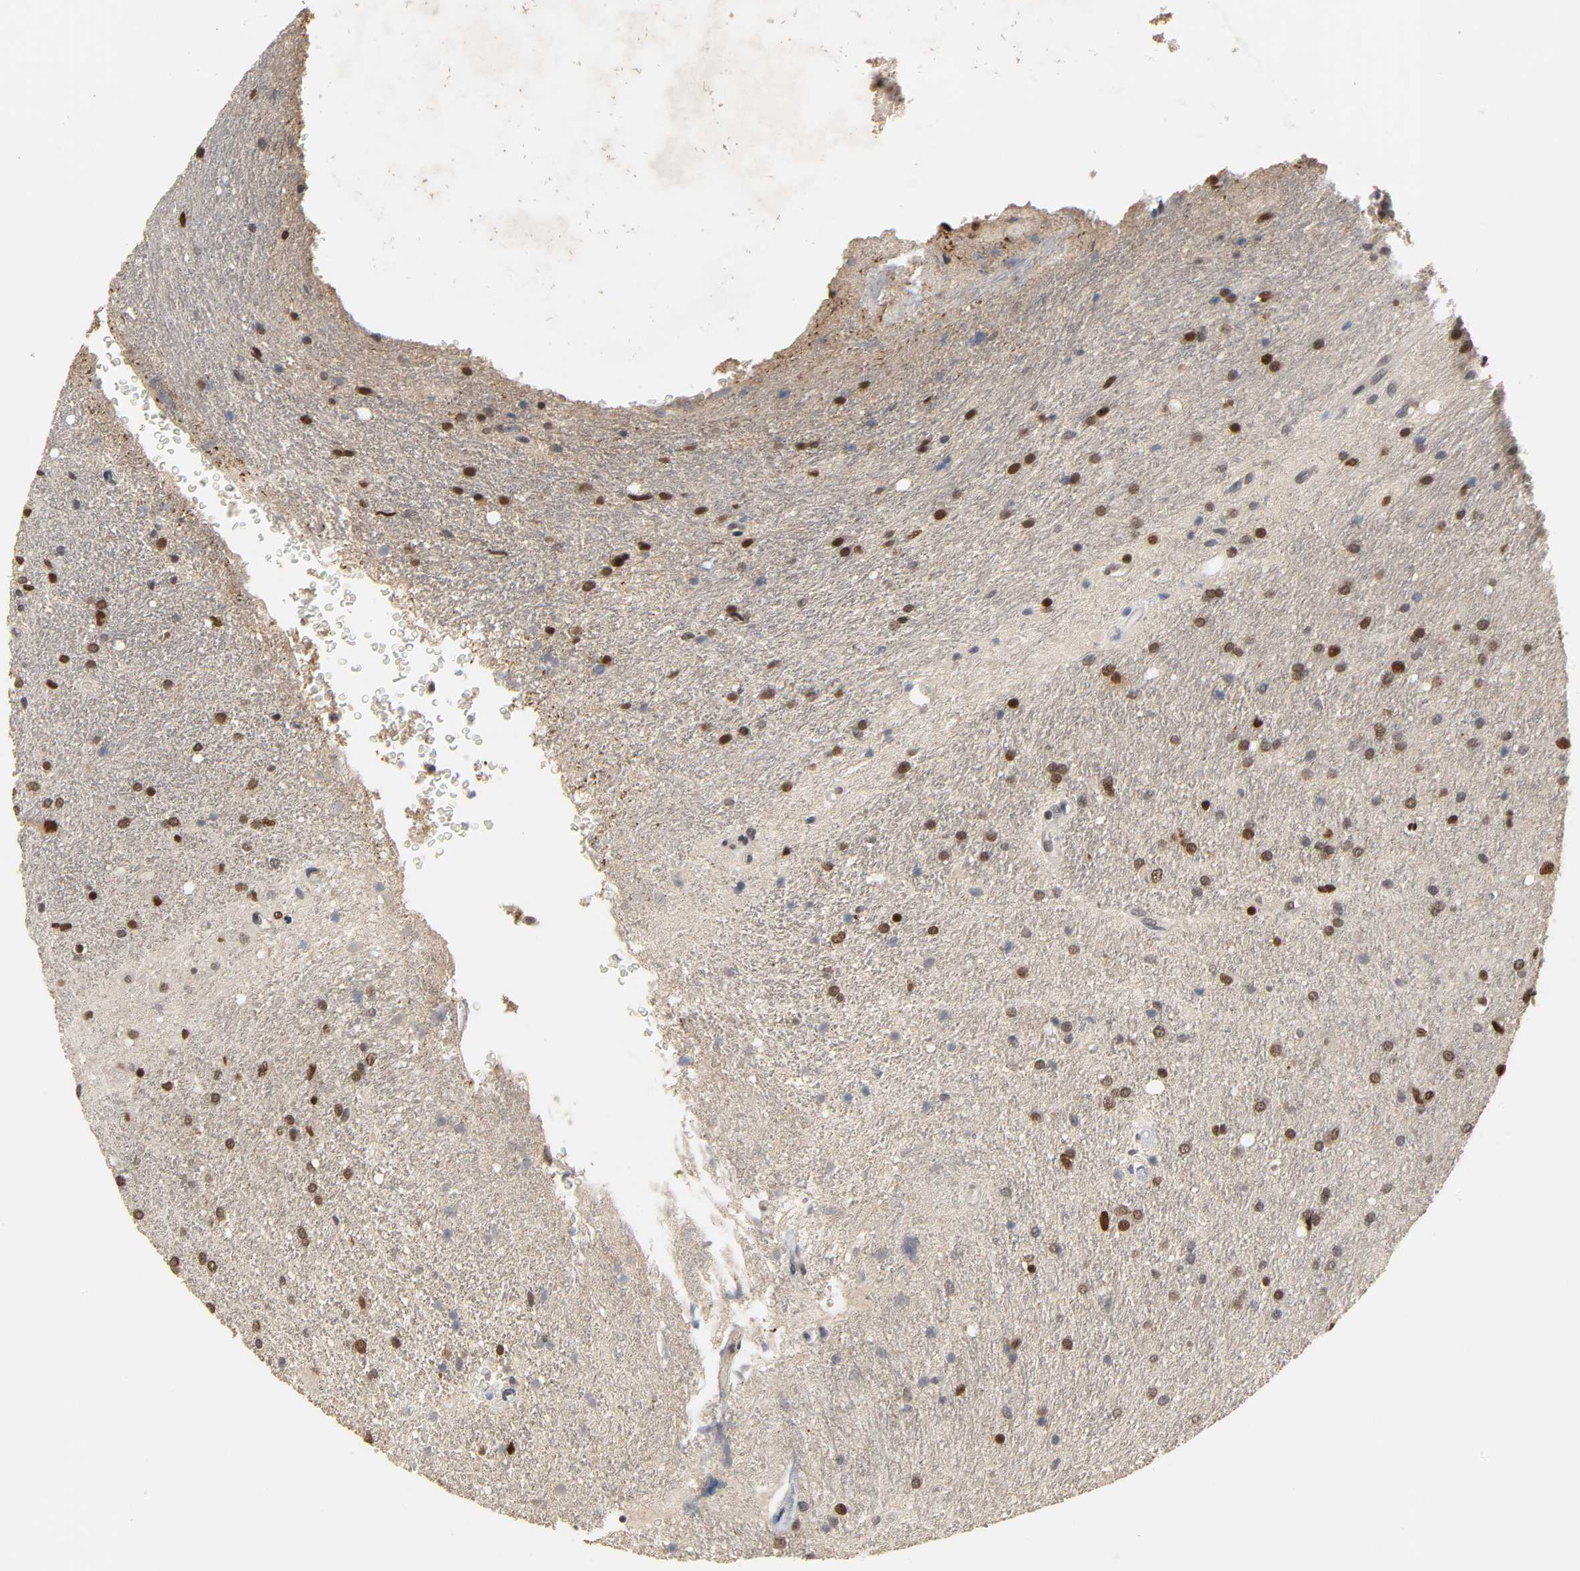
{"staining": {"intensity": "moderate", "quantity": ">75%", "location": "nuclear"}, "tissue": "glioma", "cell_type": "Tumor cells", "image_type": "cancer", "snomed": [{"axis": "morphology", "description": "Normal tissue, NOS"}, {"axis": "morphology", "description": "Glioma, malignant, High grade"}, {"axis": "topography", "description": "Cerebral cortex"}], "caption": "Immunohistochemical staining of glioma demonstrates medium levels of moderate nuclear protein positivity in approximately >75% of tumor cells. The staining was performed using DAB (3,3'-diaminobenzidine), with brown indicating positive protein expression. Nuclei are stained blue with hematoxylin.", "gene": "HTR1E", "patient": {"sex": "male", "age": 56}}